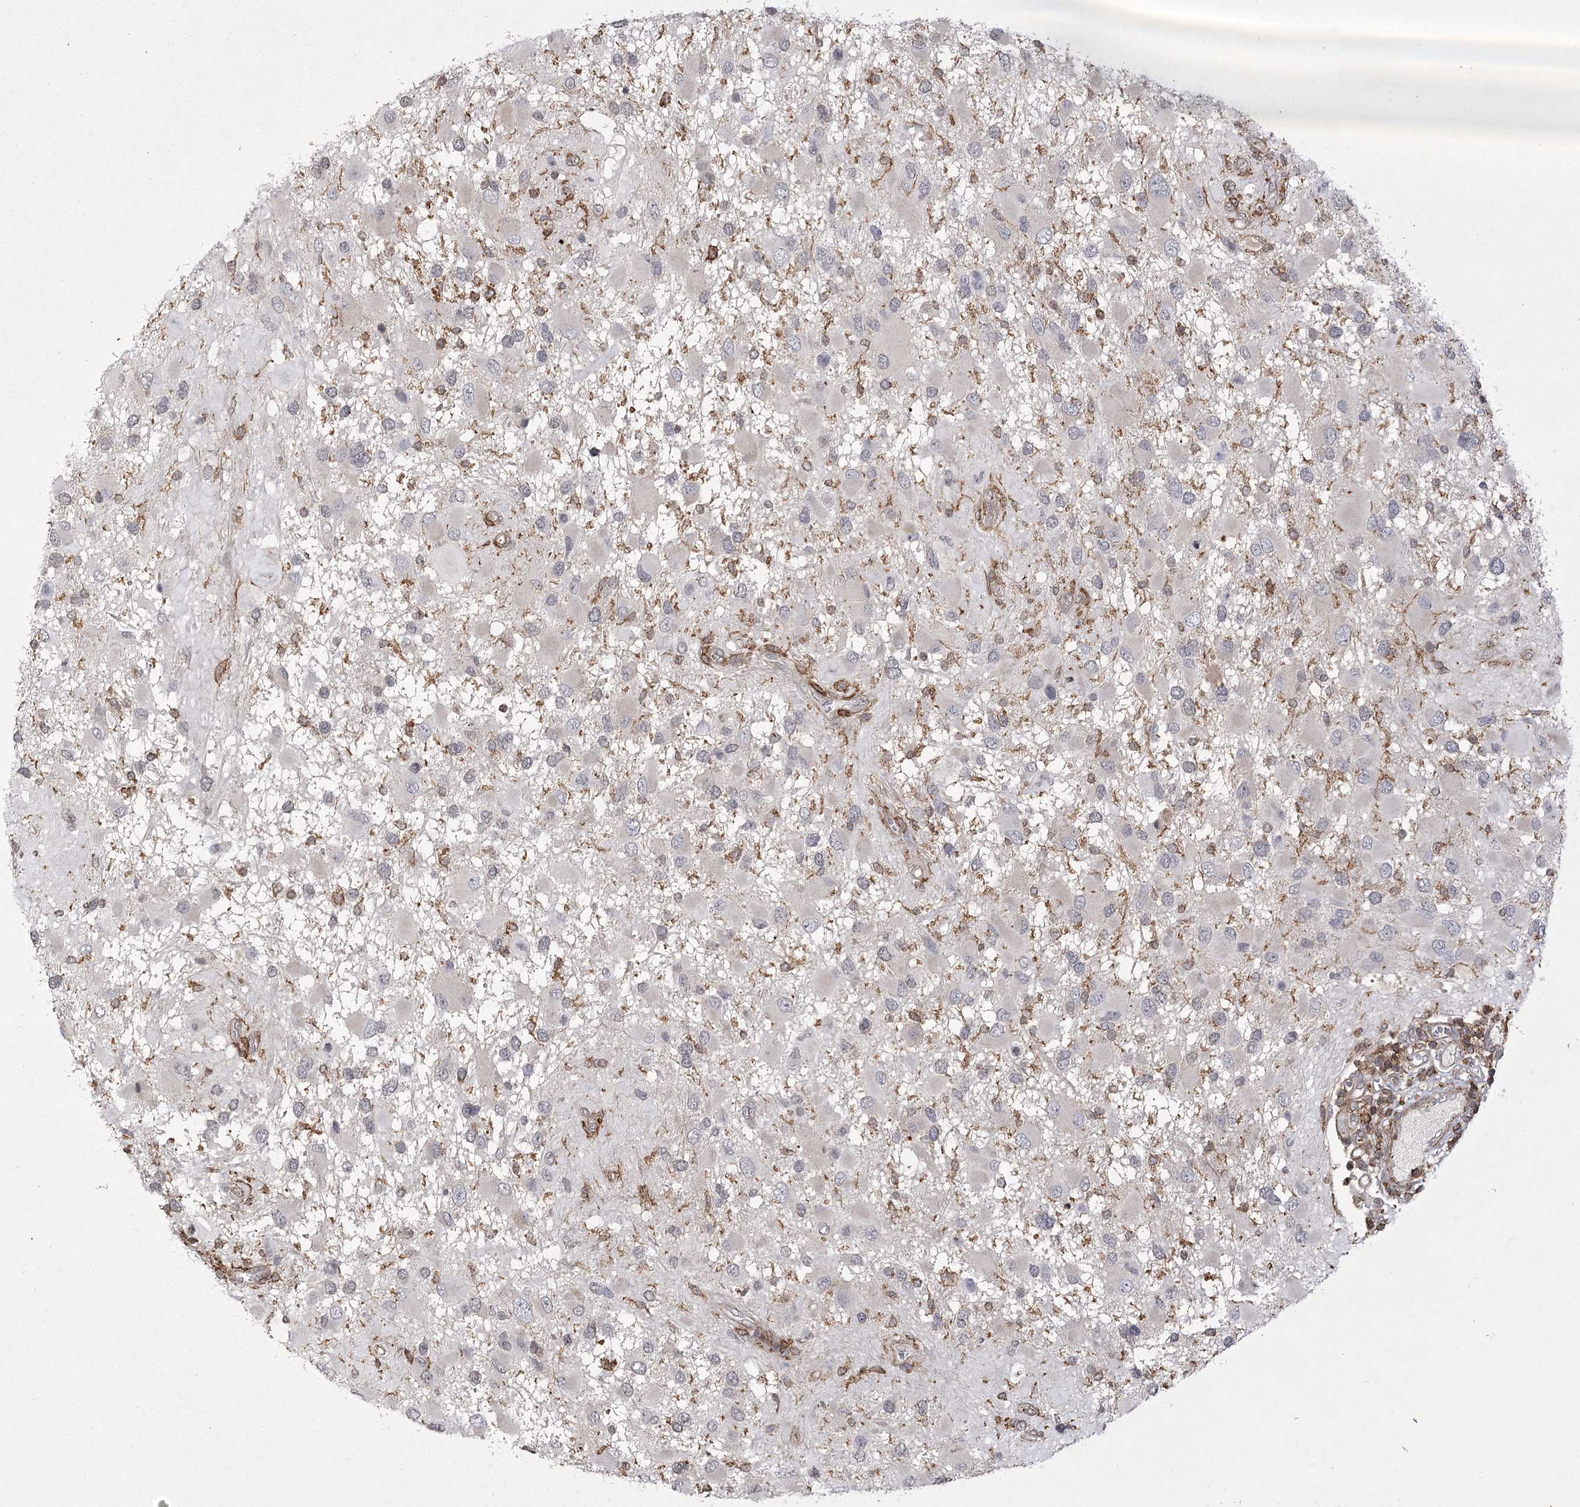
{"staining": {"intensity": "negative", "quantity": "none", "location": "none"}, "tissue": "glioma", "cell_type": "Tumor cells", "image_type": "cancer", "snomed": [{"axis": "morphology", "description": "Glioma, malignant, High grade"}, {"axis": "topography", "description": "Brain"}], "caption": "Glioma stained for a protein using immunohistochemistry exhibits no expression tumor cells.", "gene": "MEPE", "patient": {"sex": "male", "age": 53}}